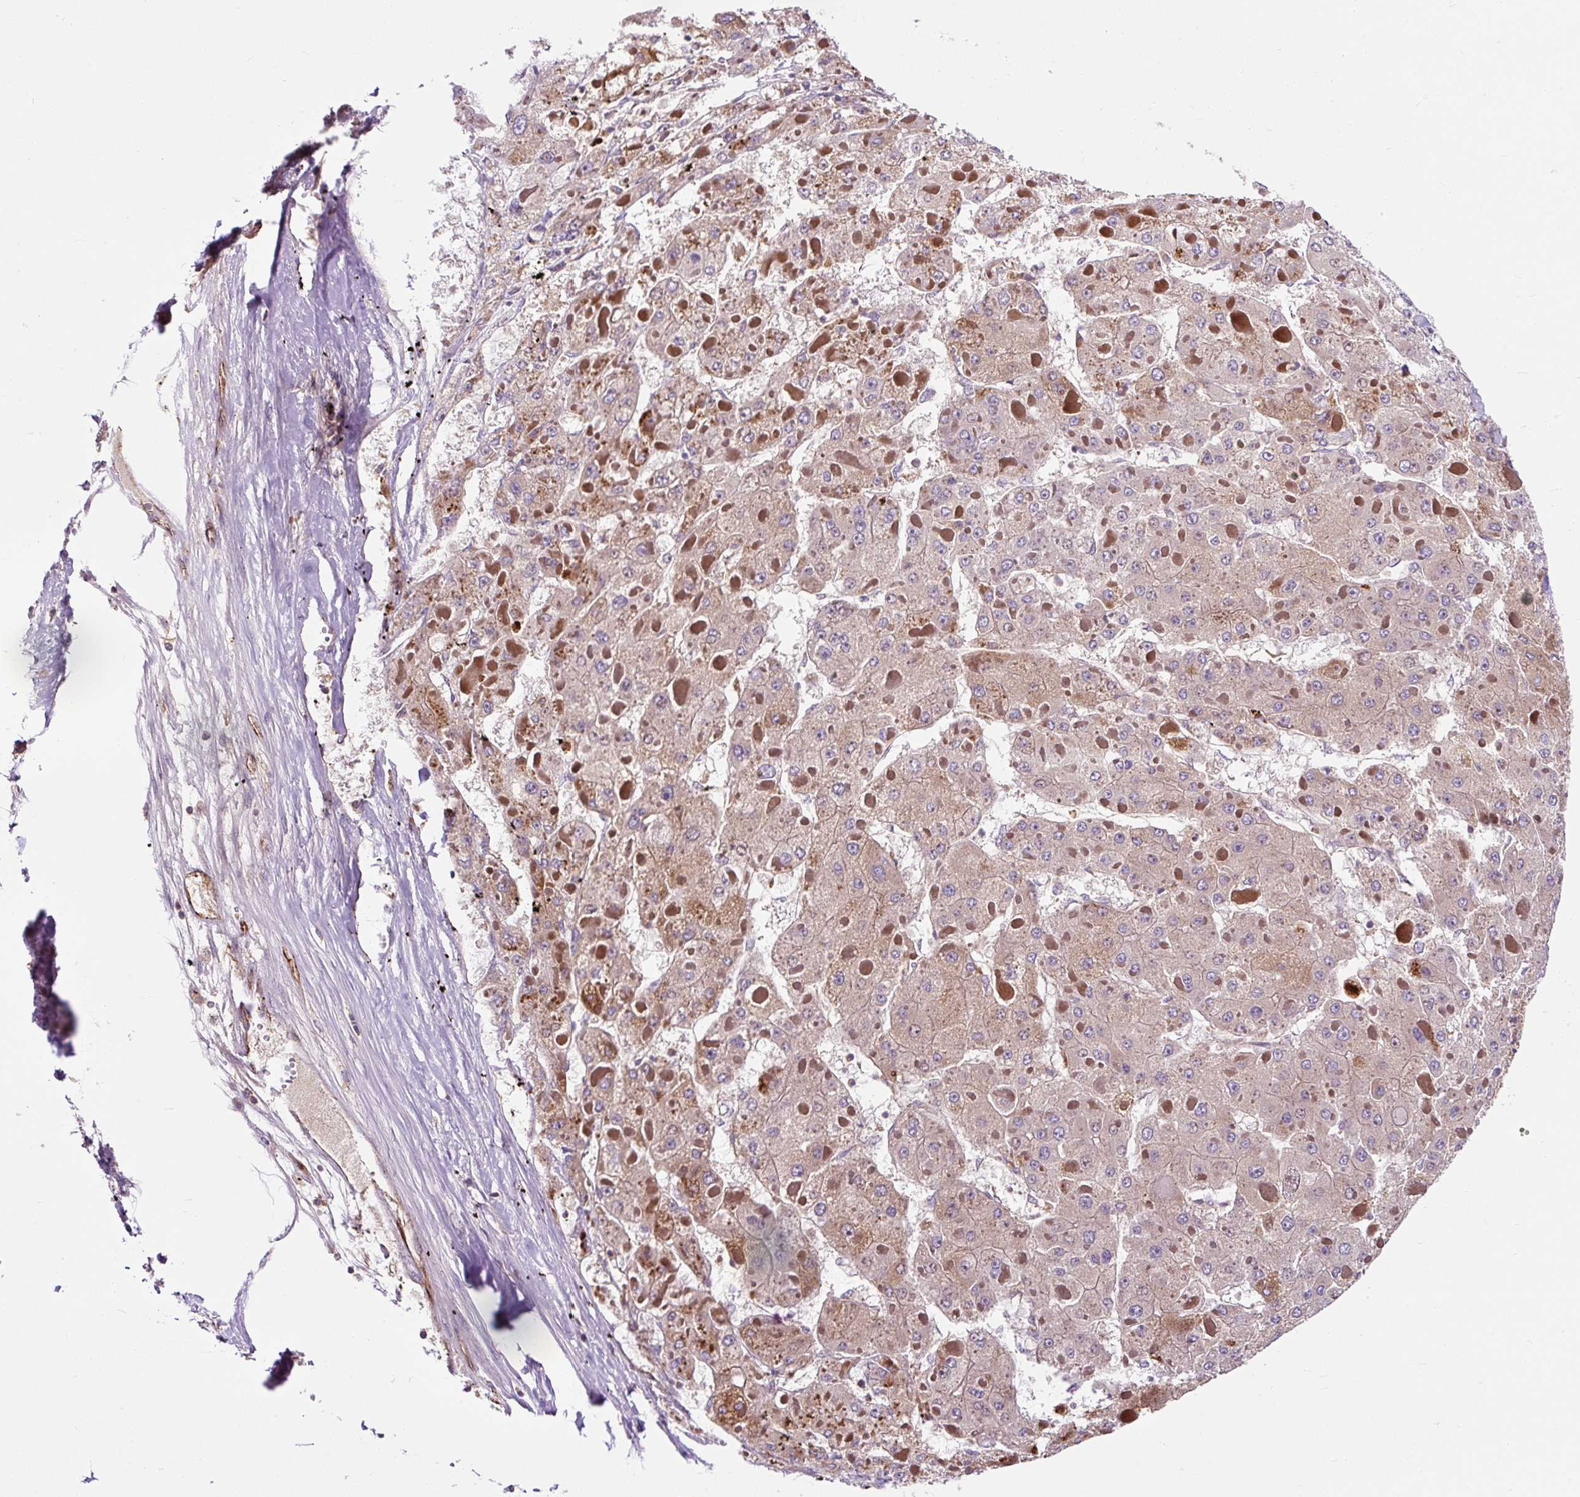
{"staining": {"intensity": "moderate", "quantity": ">75%", "location": "cytoplasmic/membranous"}, "tissue": "liver cancer", "cell_type": "Tumor cells", "image_type": "cancer", "snomed": [{"axis": "morphology", "description": "Carcinoma, Hepatocellular, NOS"}, {"axis": "topography", "description": "Liver"}], "caption": "Human liver hepatocellular carcinoma stained with a brown dye shows moderate cytoplasmic/membranous positive positivity in about >75% of tumor cells.", "gene": "PCDHGB3", "patient": {"sex": "female", "age": 73}}